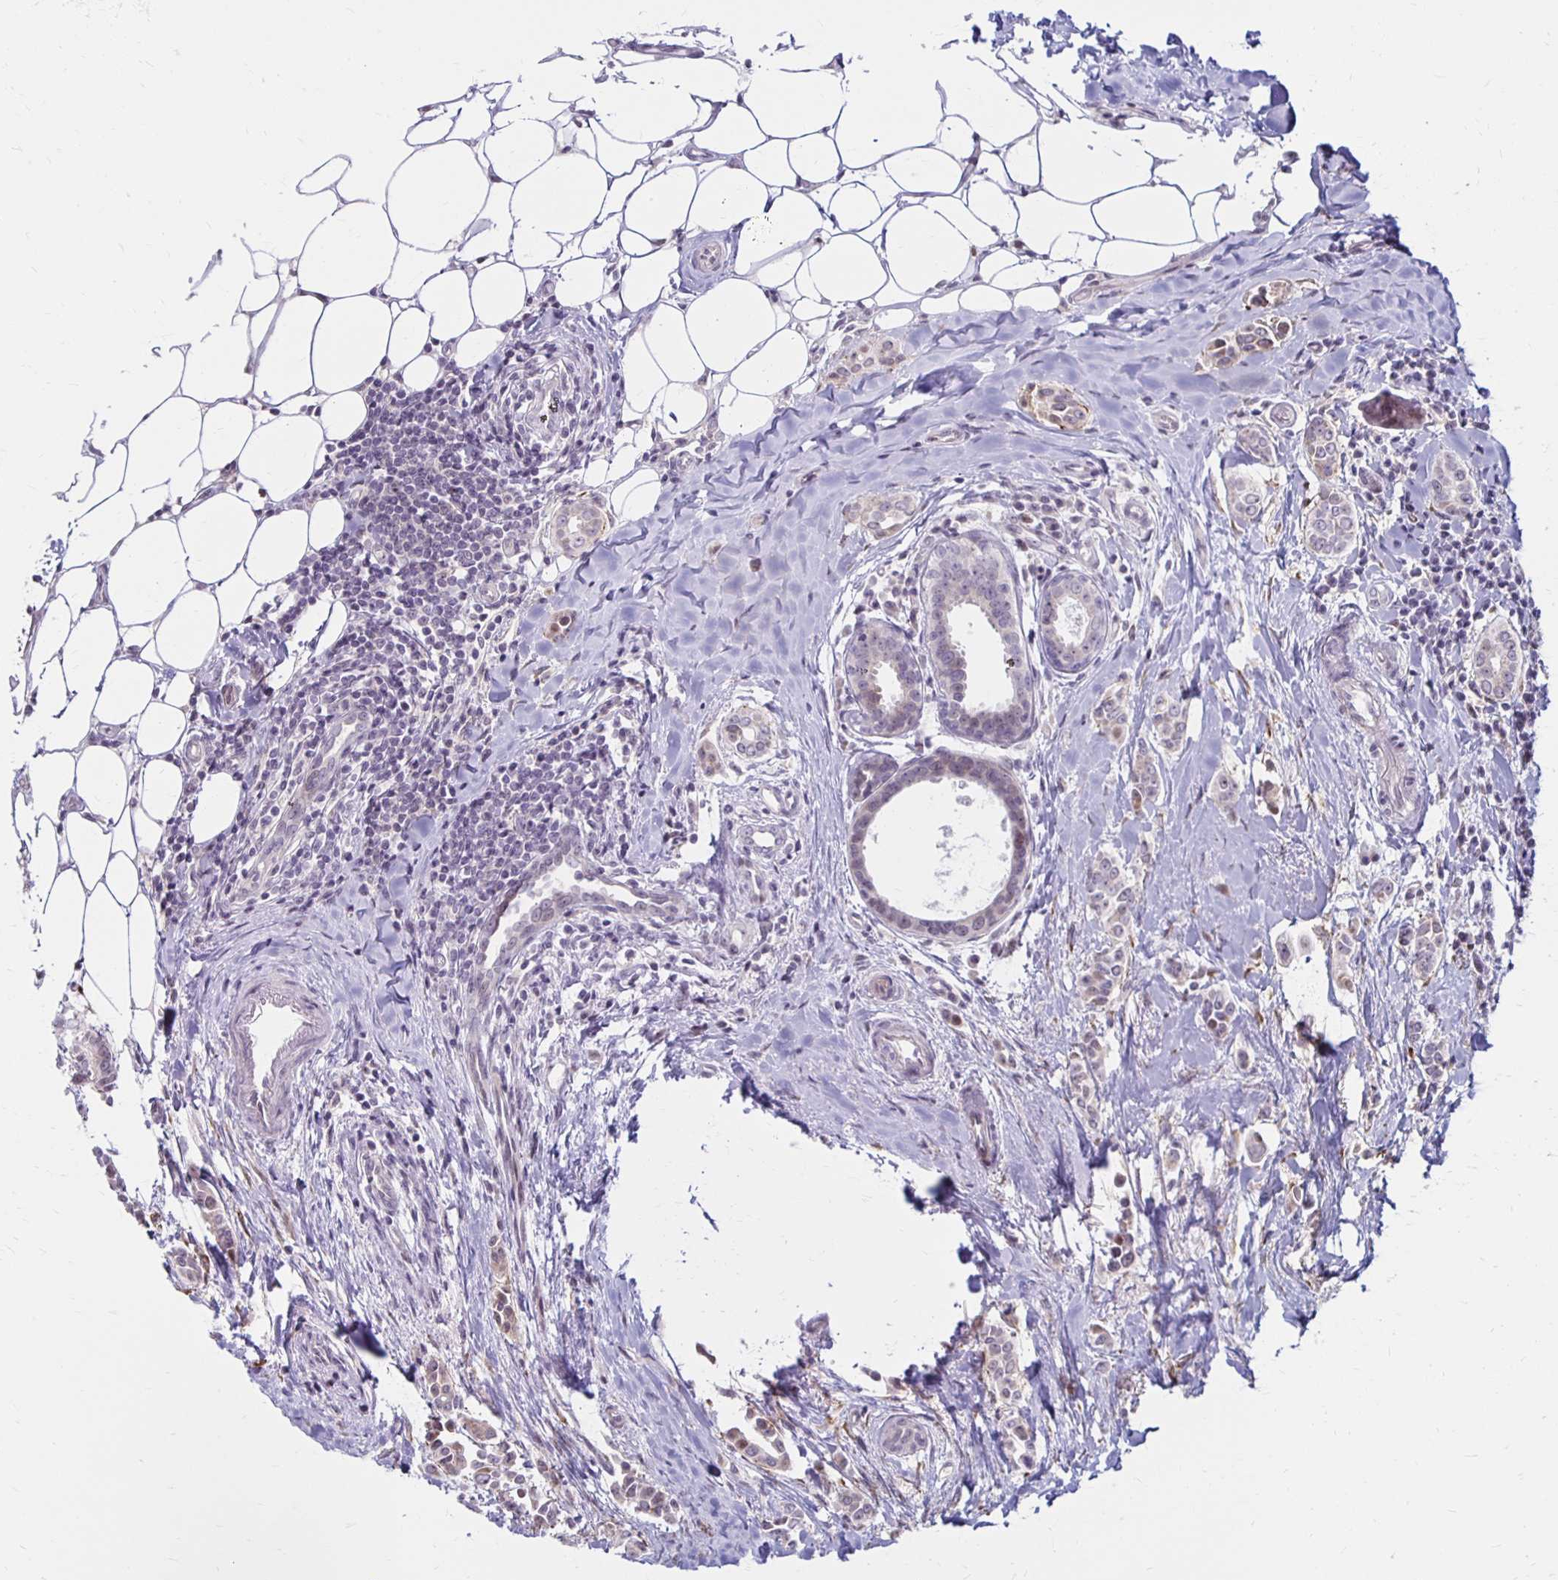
{"staining": {"intensity": "negative", "quantity": "none", "location": "none"}, "tissue": "breast cancer", "cell_type": "Tumor cells", "image_type": "cancer", "snomed": [{"axis": "morphology", "description": "Duct carcinoma"}, {"axis": "topography", "description": "Breast"}], "caption": "Photomicrograph shows no significant protein staining in tumor cells of breast cancer (invasive ductal carcinoma).", "gene": "DAGLA", "patient": {"sex": "female", "age": 64}}